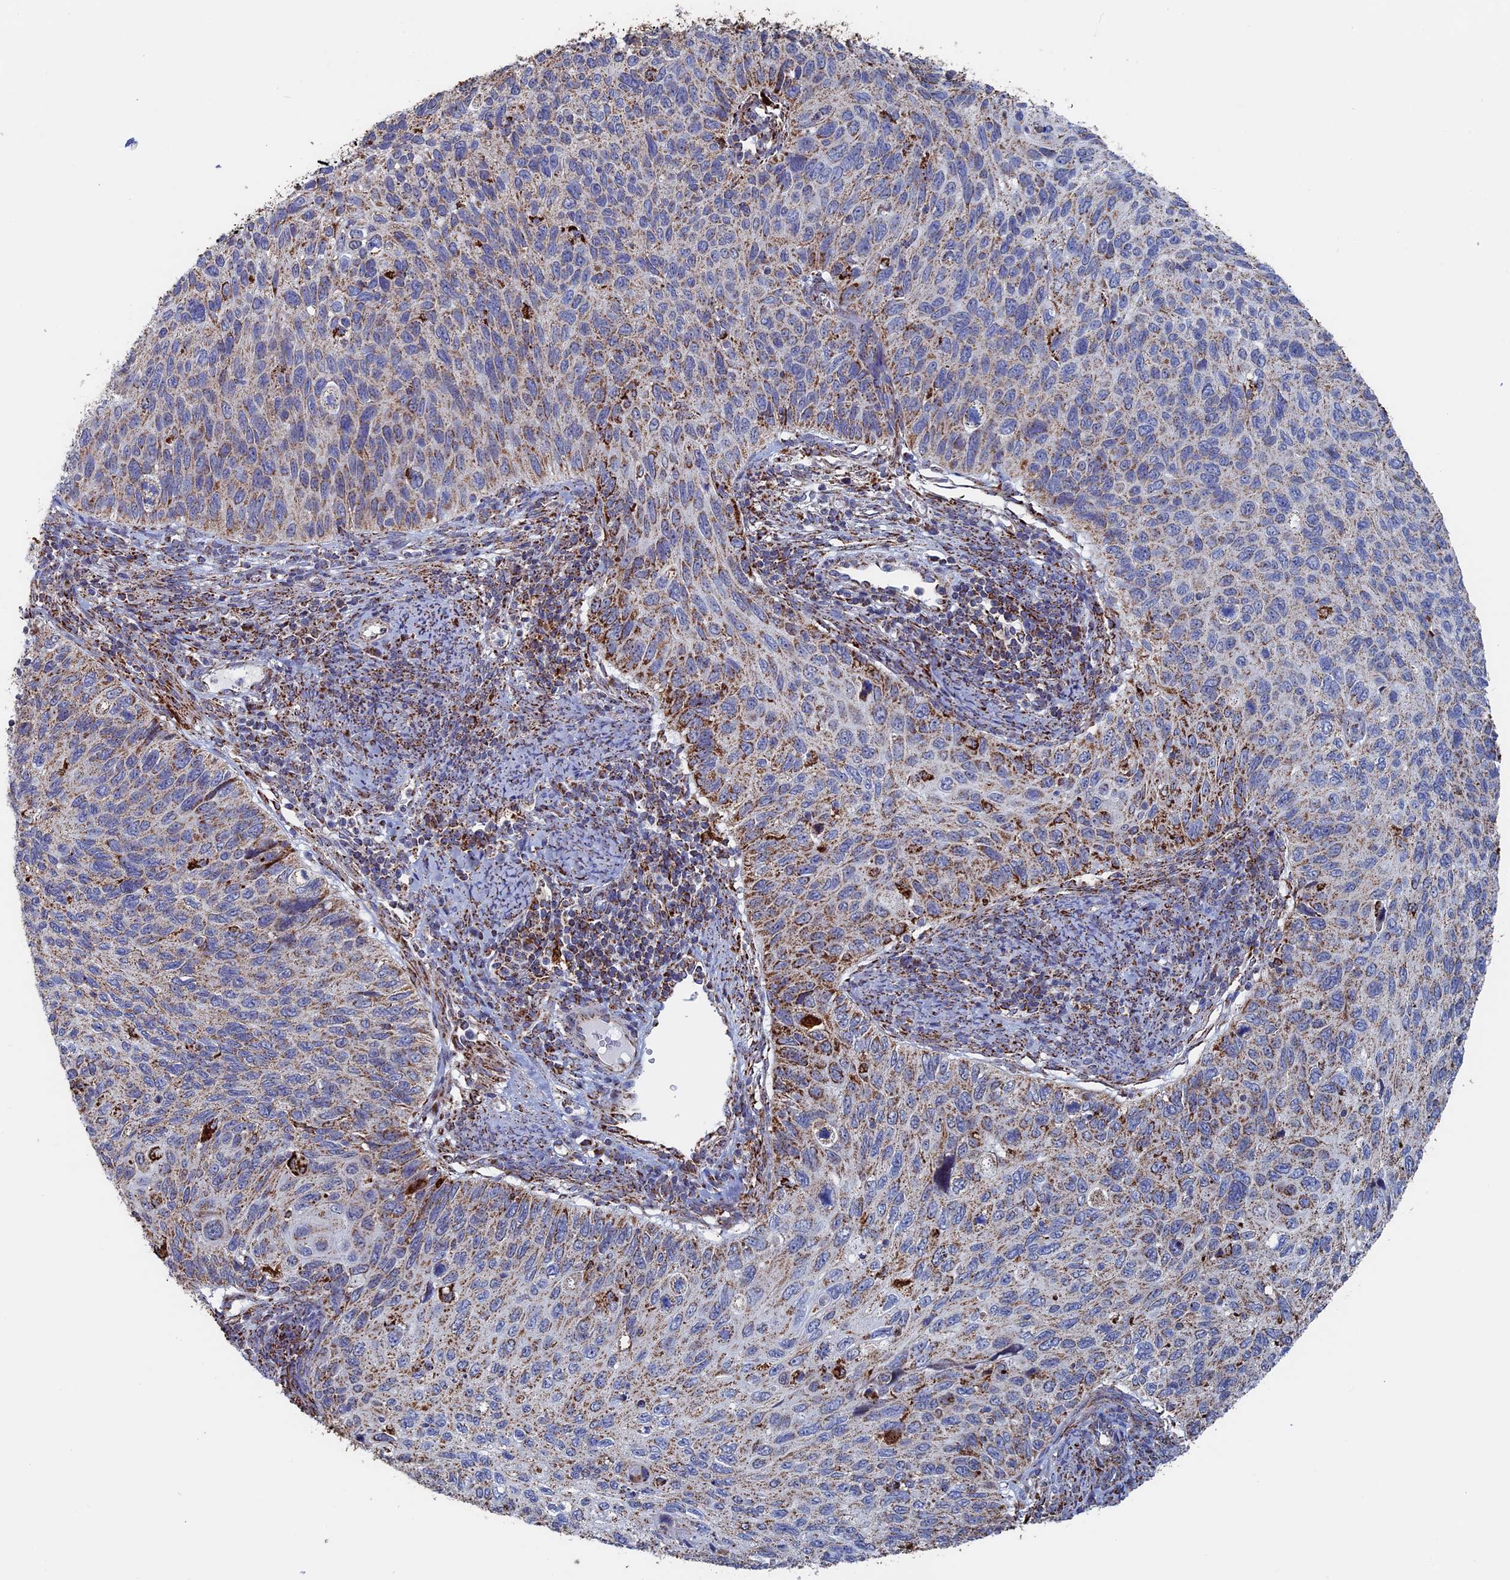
{"staining": {"intensity": "moderate", "quantity": "<25%", "location": "cytoplasmic/membranous"}, "tissue": "cervical cancer", "cell_type": "Tumor cells", "image_type": "cancer", "snomed": [{"axis": "morphology", "description": "Squamous cell carcinoma, NOS"}, {"axis": "topography", "description": "Cervix"}], "caption": "The photomicrograph shows a brown stain indicating the presence of a protein in the cytoplasmic/membranous of tumor cells in cervical cancer (squamous cell carcinoma). (IHC, brightfield microscopy, high magnification).", "gene": "SEC24D", "patient": {"sex": "female", "age": 70}}